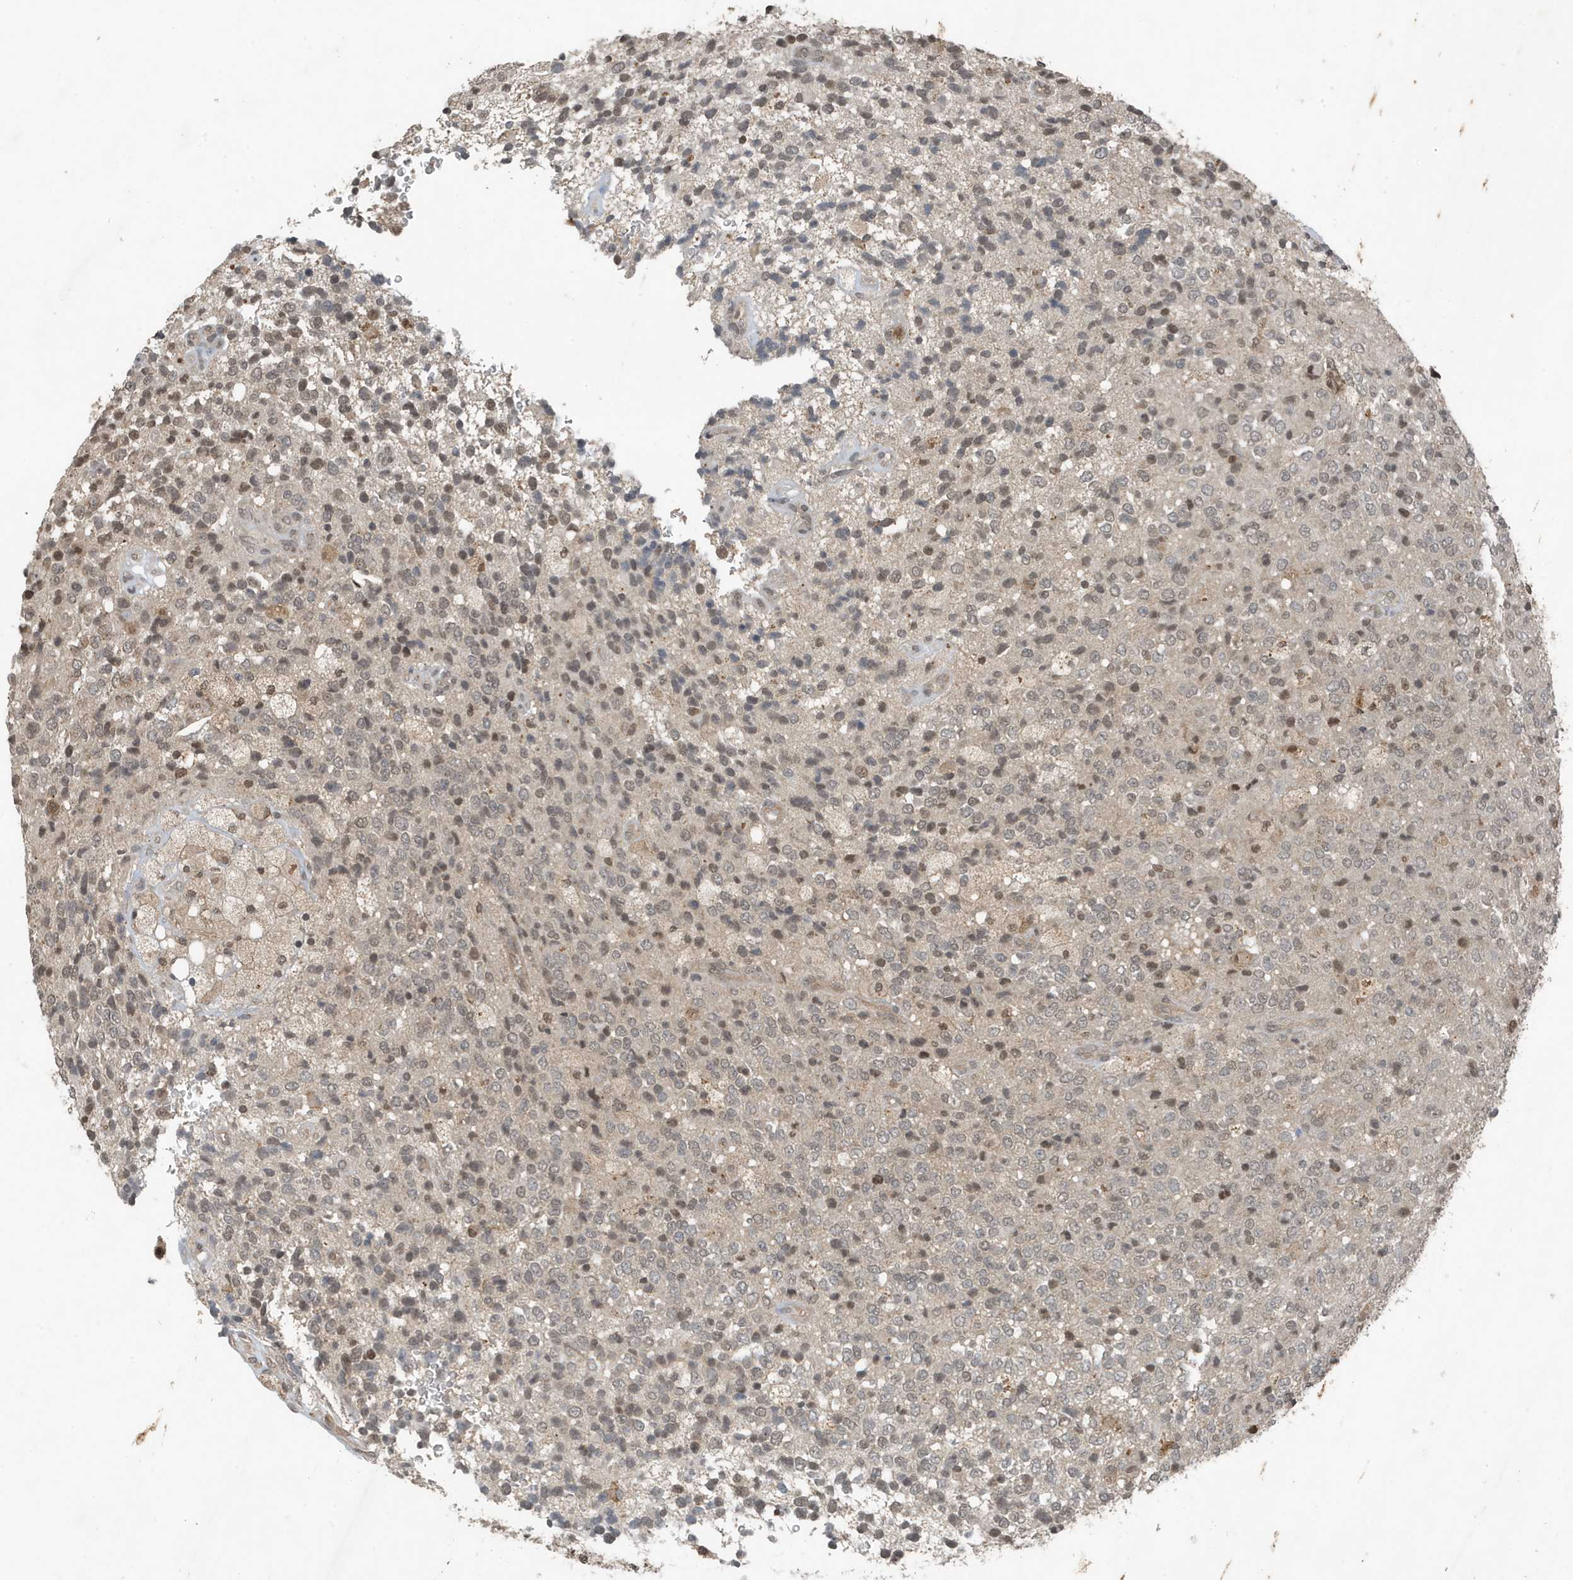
{"staining": {"intensity": "weak", "quantity": "25%-75%", "location": "nuclear"}, "tissue": "glioma", "cell_type": "Tumor cells", "image_type": "cancer", "snomed": [{"axis": "morphology", "description": "Glioma, malignant, High grade"}, {"axis": "topography", "description": "pancreas cauda"}], "caption": "Immunohistochemical staining of malignant glioma (high-grade) displays low levels of weak nuclear protein positivity in about 25%-75% of tumor cells.", "gene": "HSPA1A", "patient": {"sex": "male", "age": 60}}